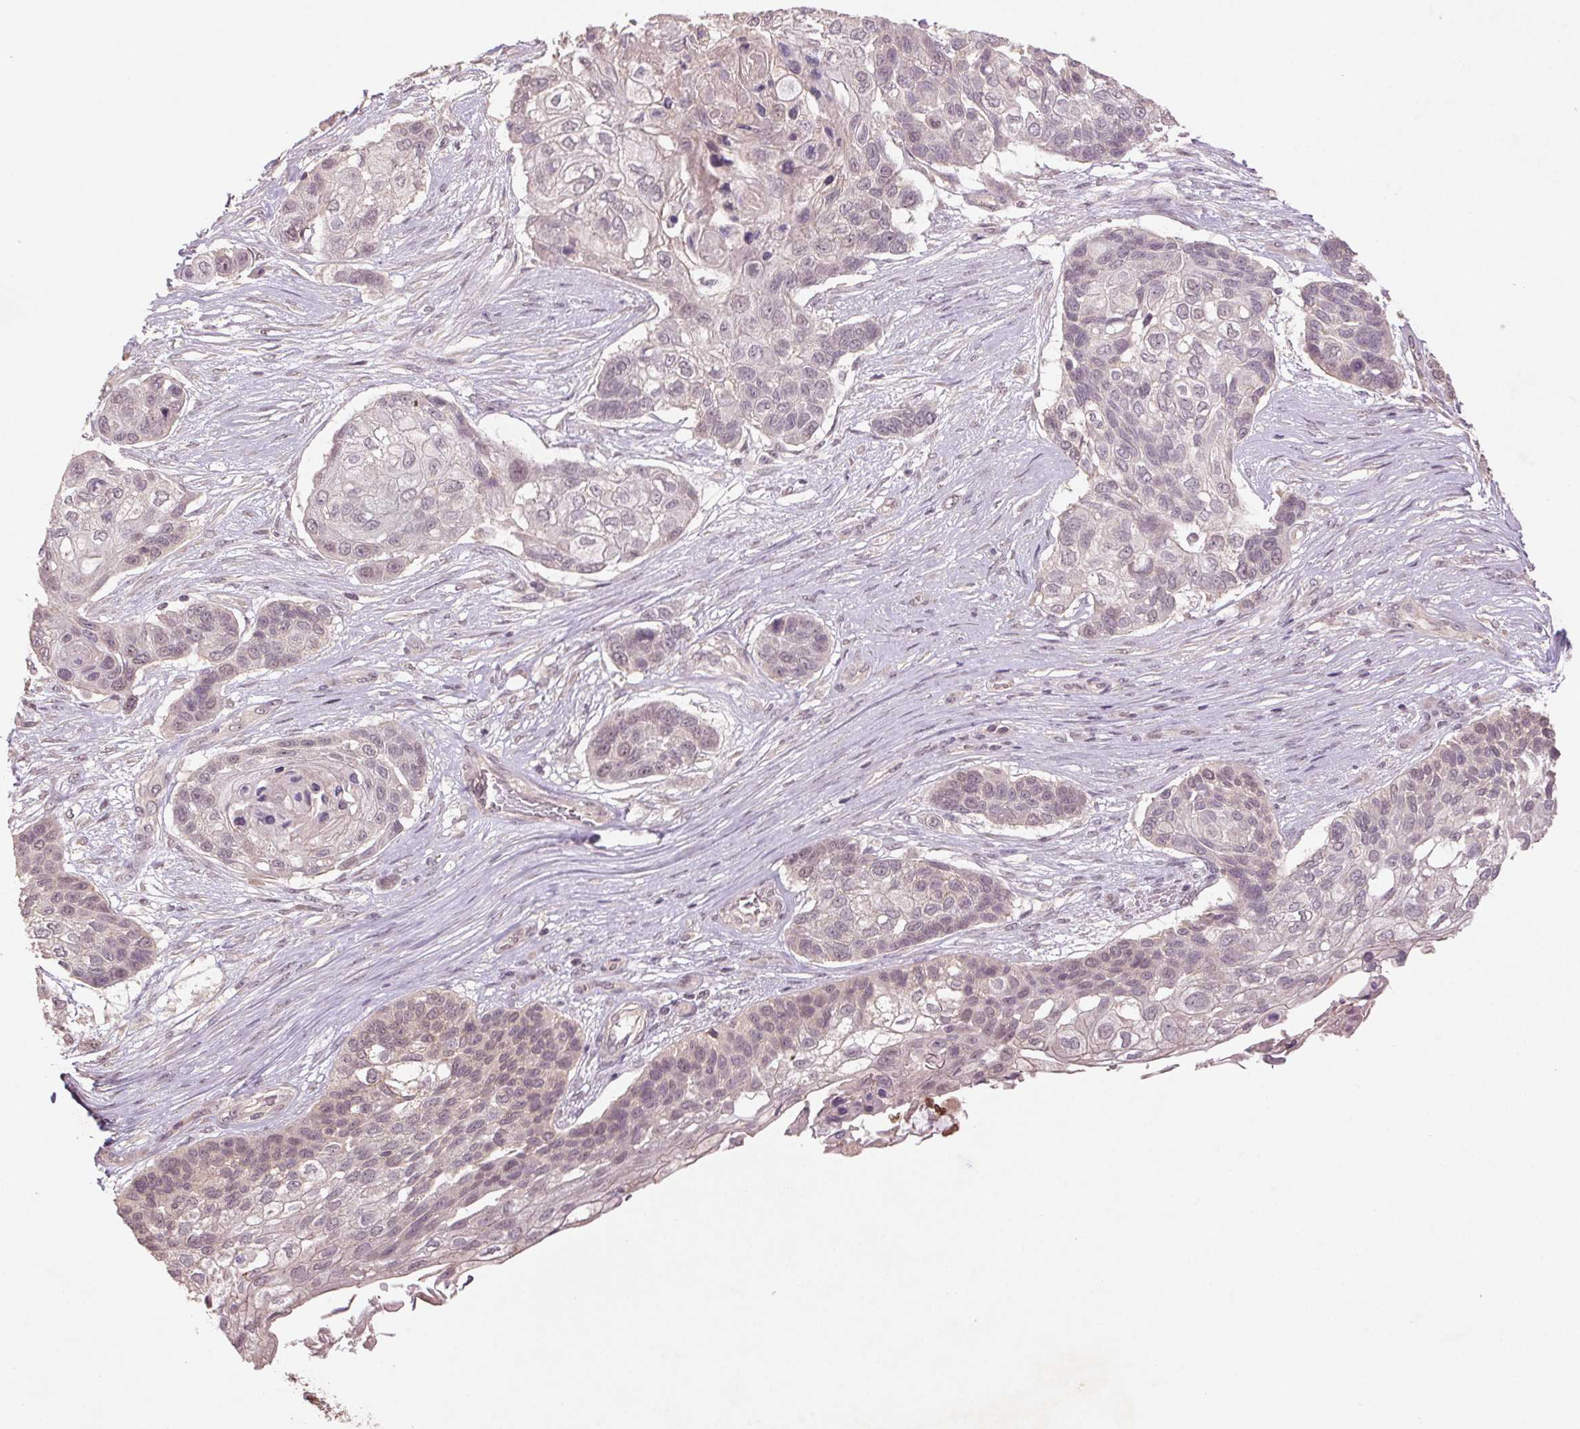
{"staining": {"intensity": "negative", "quantity": "none", "location": "none"}, "tissue": "lung cancer", "cell_type": "Tumor cells", "image_type": "cancer", "snomed": [{"axis": "morphology", "description": "Squamous cell carcinoma, NOS"}, {"axis": "topography", "description": "Lung"}], "caption": "A micrograph of lung cancer stained for a protein shows no brown staining in tumor cells.", "gene": "SMLR1", "patient": {"sex": "male", "age": 69}}